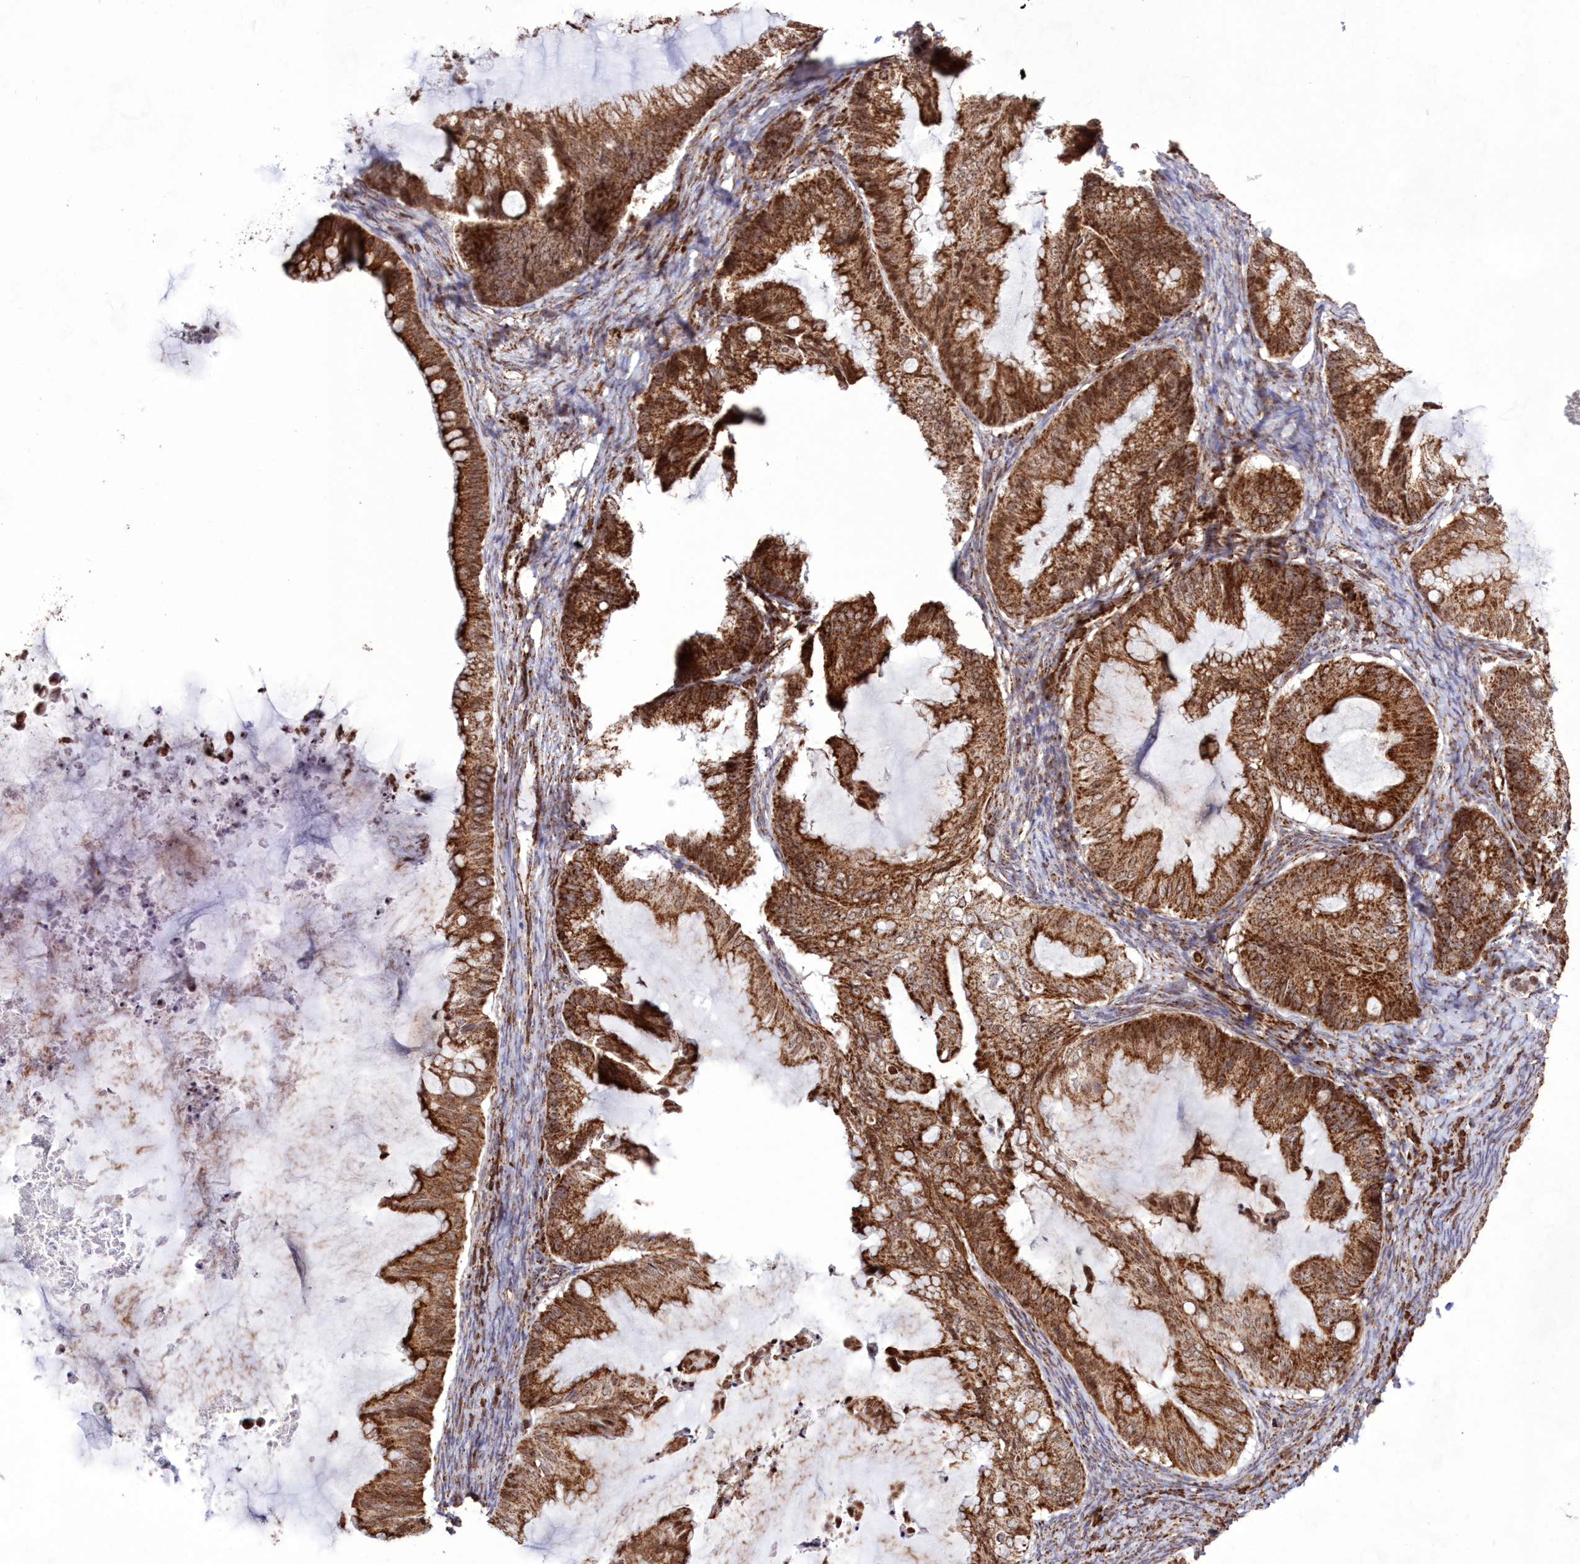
{"staining": {"intensity": "strong", "quantity": ">75%", "location": "cytoplasmic/membranous"}, "tissue": "ovarian cancer", "cell_type": "Tumor cells", "image_type": "cancer", "snomed": [{"axis": "morphology", "description": "Cystadenocarcinoma, mucinous, NOS"}, {"axis": "topography", "description": "Ovary"}], "caption": "The immunohistochemical stain highlights strong cytoplasmic/membranous expression in tumor cells of ovarian cancer (mucinous cystadenocarcinoma) tissue. (DAB (3,3'-diaminobenzidine) IHC with brightfield microscopy, high magnification).", "gene": "HADHB", "patient": {"sex": "female", "age": 71}}